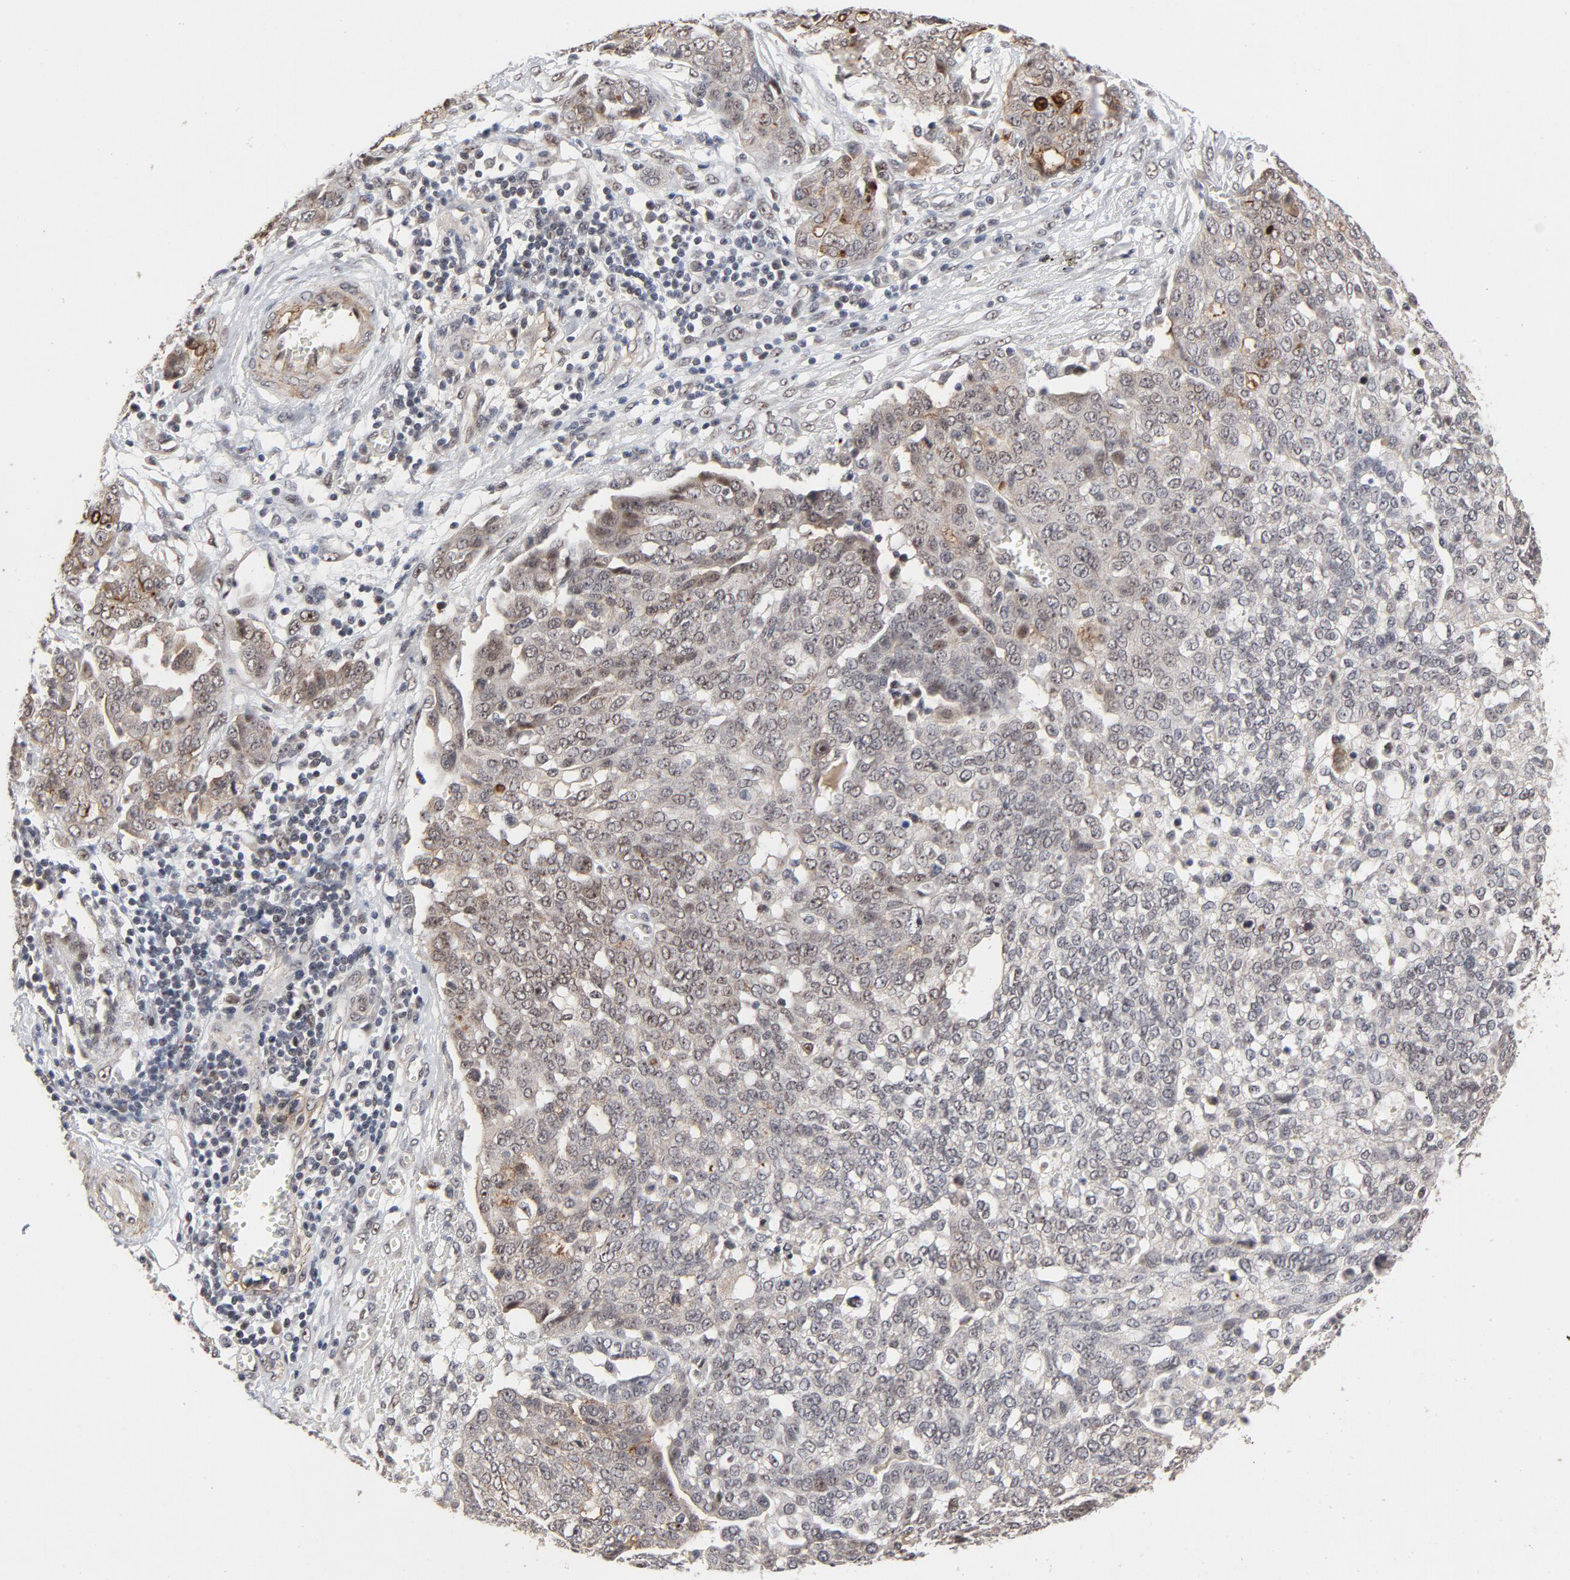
{"staining": {"intensity": "weak", "quantity": "<25%", "location": "nuclear"}, "tissue": "ovarian cancer", "cell_type": "Tumor cells", "image_type": "cancer", "snomed": [{"axis": "morphology", "description": "Cystadenocarcinoma, serous, NOS"}, {"axis": "topography", "description": "Soft tissue"}, {"axis": "topography", "description": "Ovary"}], "caption": "Immunohistochemical staining of ovarian cancer (serous cystadenocarcinoma) displays no significant staining in tumor cells. Nuclei are stained in blue.", "gene": "ZKSCAN8", "patient": {"sex": "female", "age": 57}}